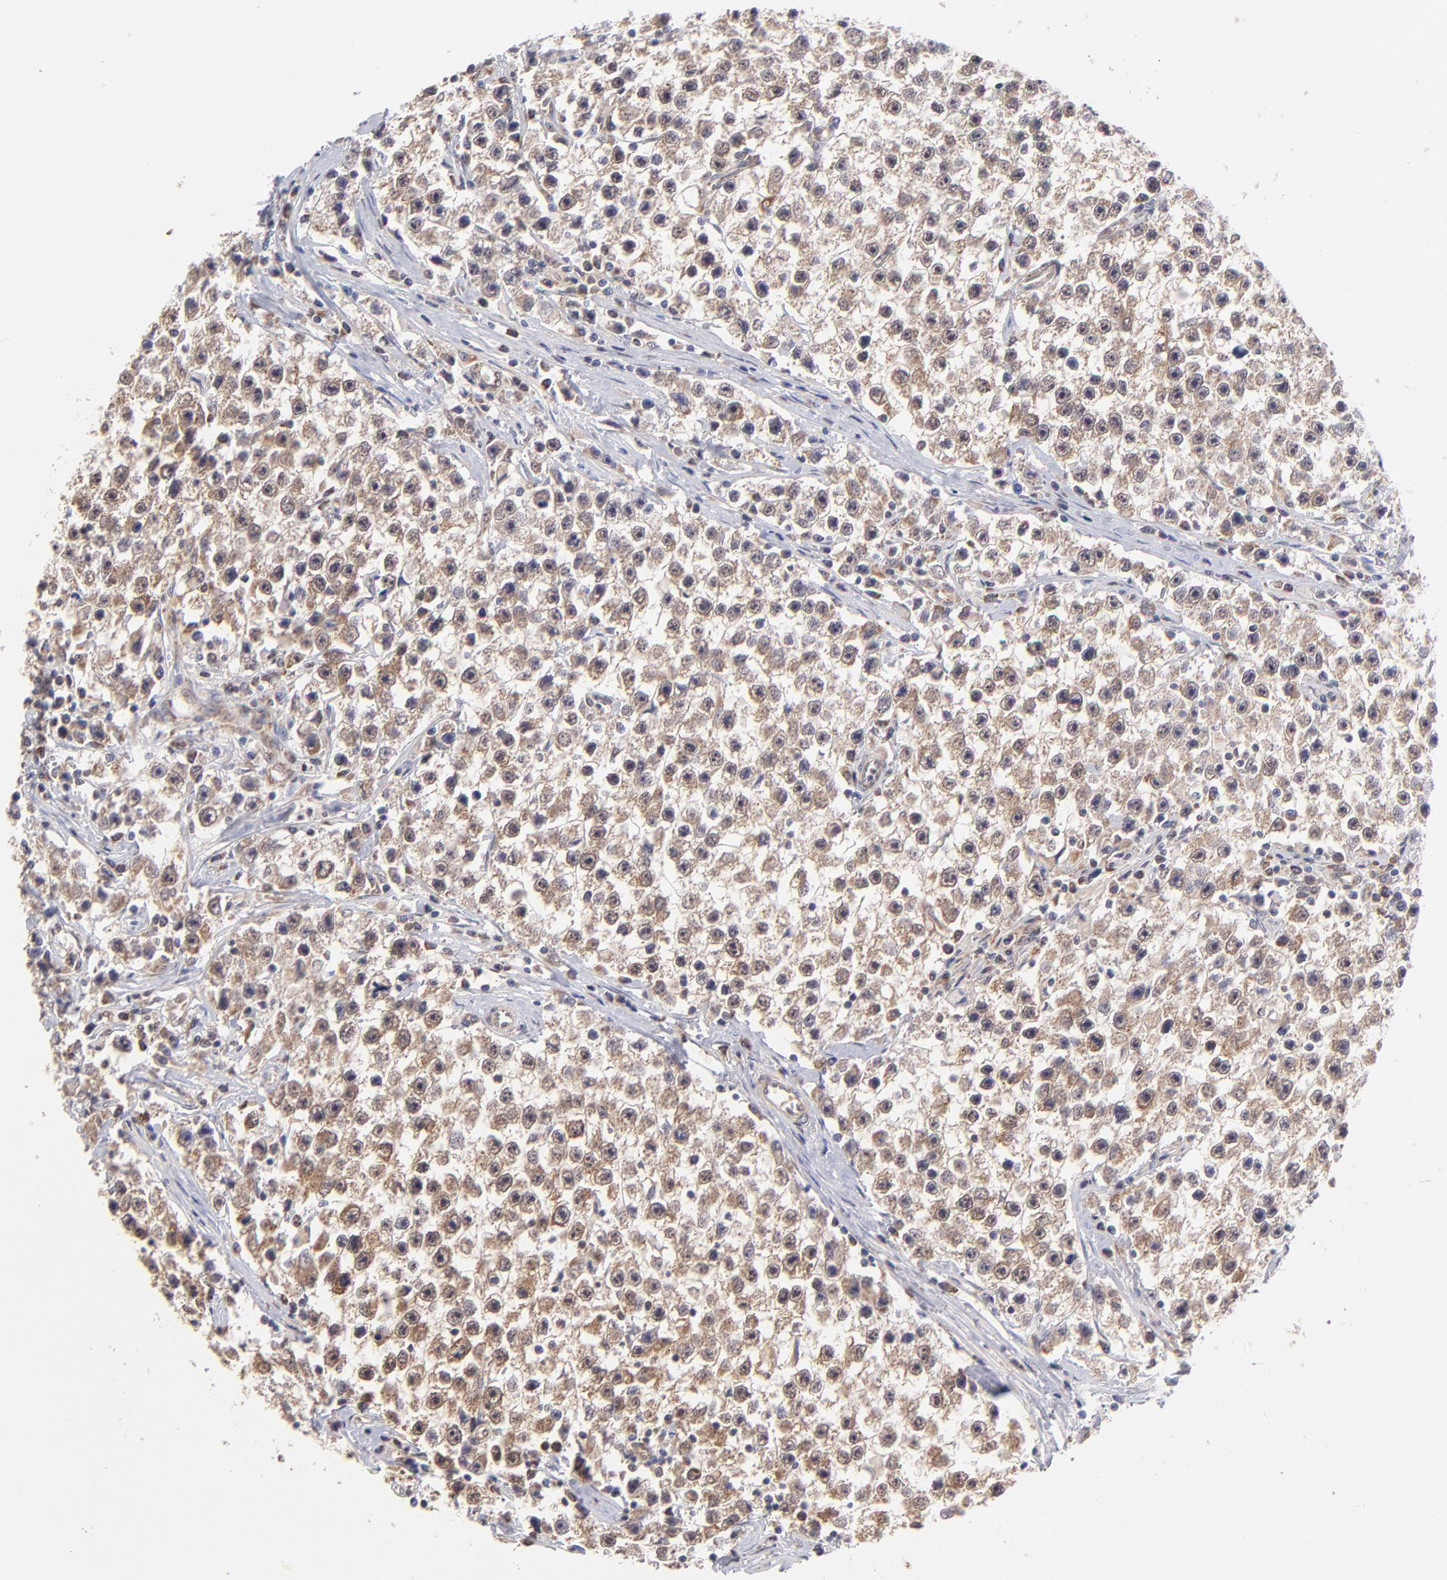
{"staining": {"intensity": "moderate", "quantity": ">75%", "location": "cytoplasmic/membranous"}, "tissue": "testis cancer", "cell_type": "Tumor cells", "image_type": "cancer", "snomed": [{"axis": "morphology", "description": "Seminoma, NOS"}, {"axis": "topography", "description": "Testis"}], "caption": "IHC of testis seminoma reveals medium levels of moderate cytoplasmic/membranous positivity in approximately >75% of tumor cells.", "gene": "UBE2H", "patient": {"sex": "male", "age": 35}}